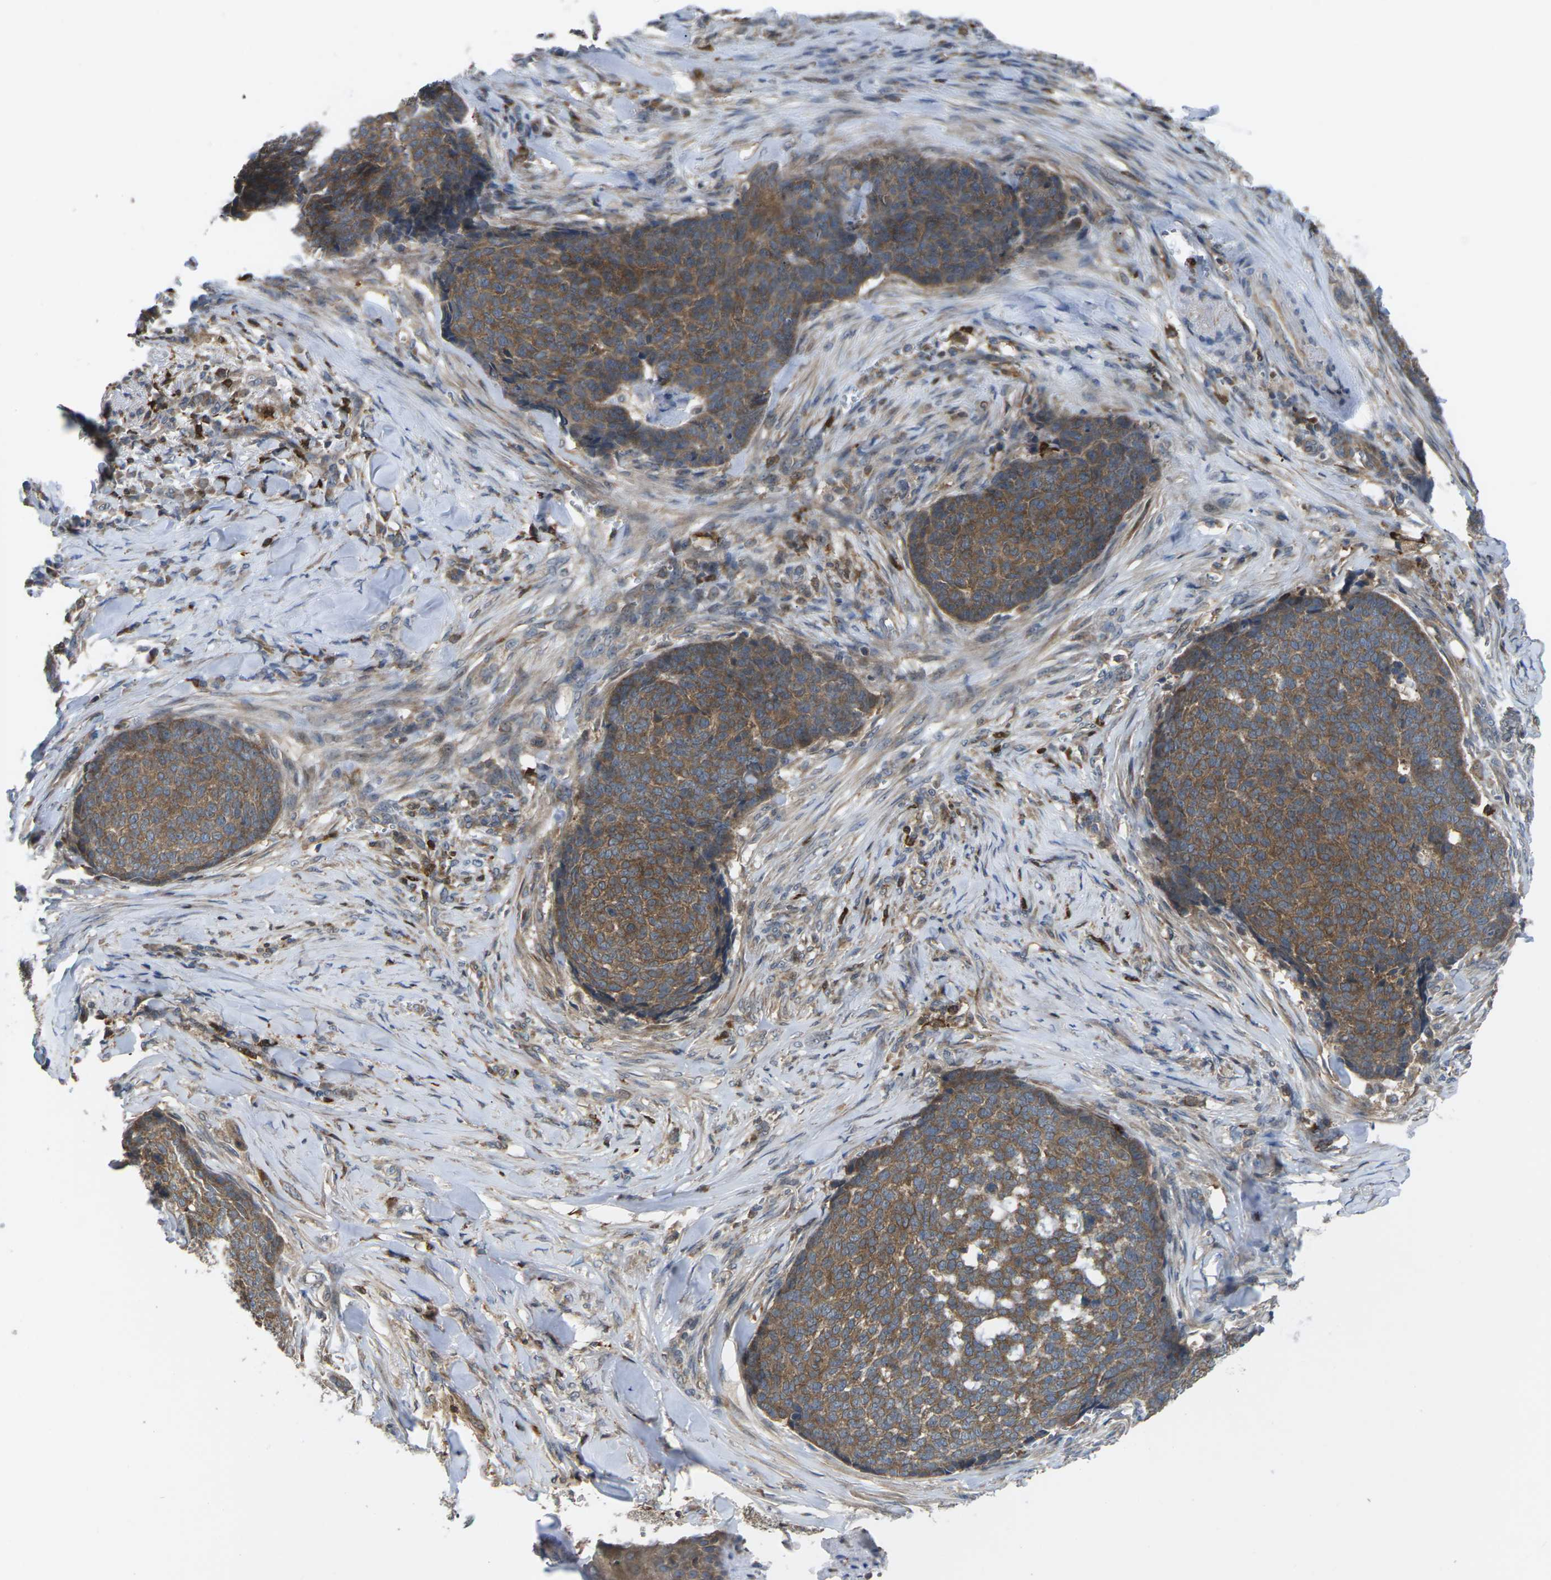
{"staining": {"intensity": "moderate", "quantity": ">75%", "location": "cytoplasmic/membranous"}, "tissue": "skin cancer", "cell_type": "Tumor cells", "image_type": "cancer", "snomed": [{"axis": "morphology", "description": "Basal cell carcinoma"}, {"axis": "topography", "description": "Skin"}], "caption": "Brown immunohistochemical staining in human basal cell carcinoma (skin) displays moderate cytoplasmic/membranous expression in approximately >75% of tumor cells.", "gene": "TIAM1", "patient": {"sex": "male", "age": 84}}